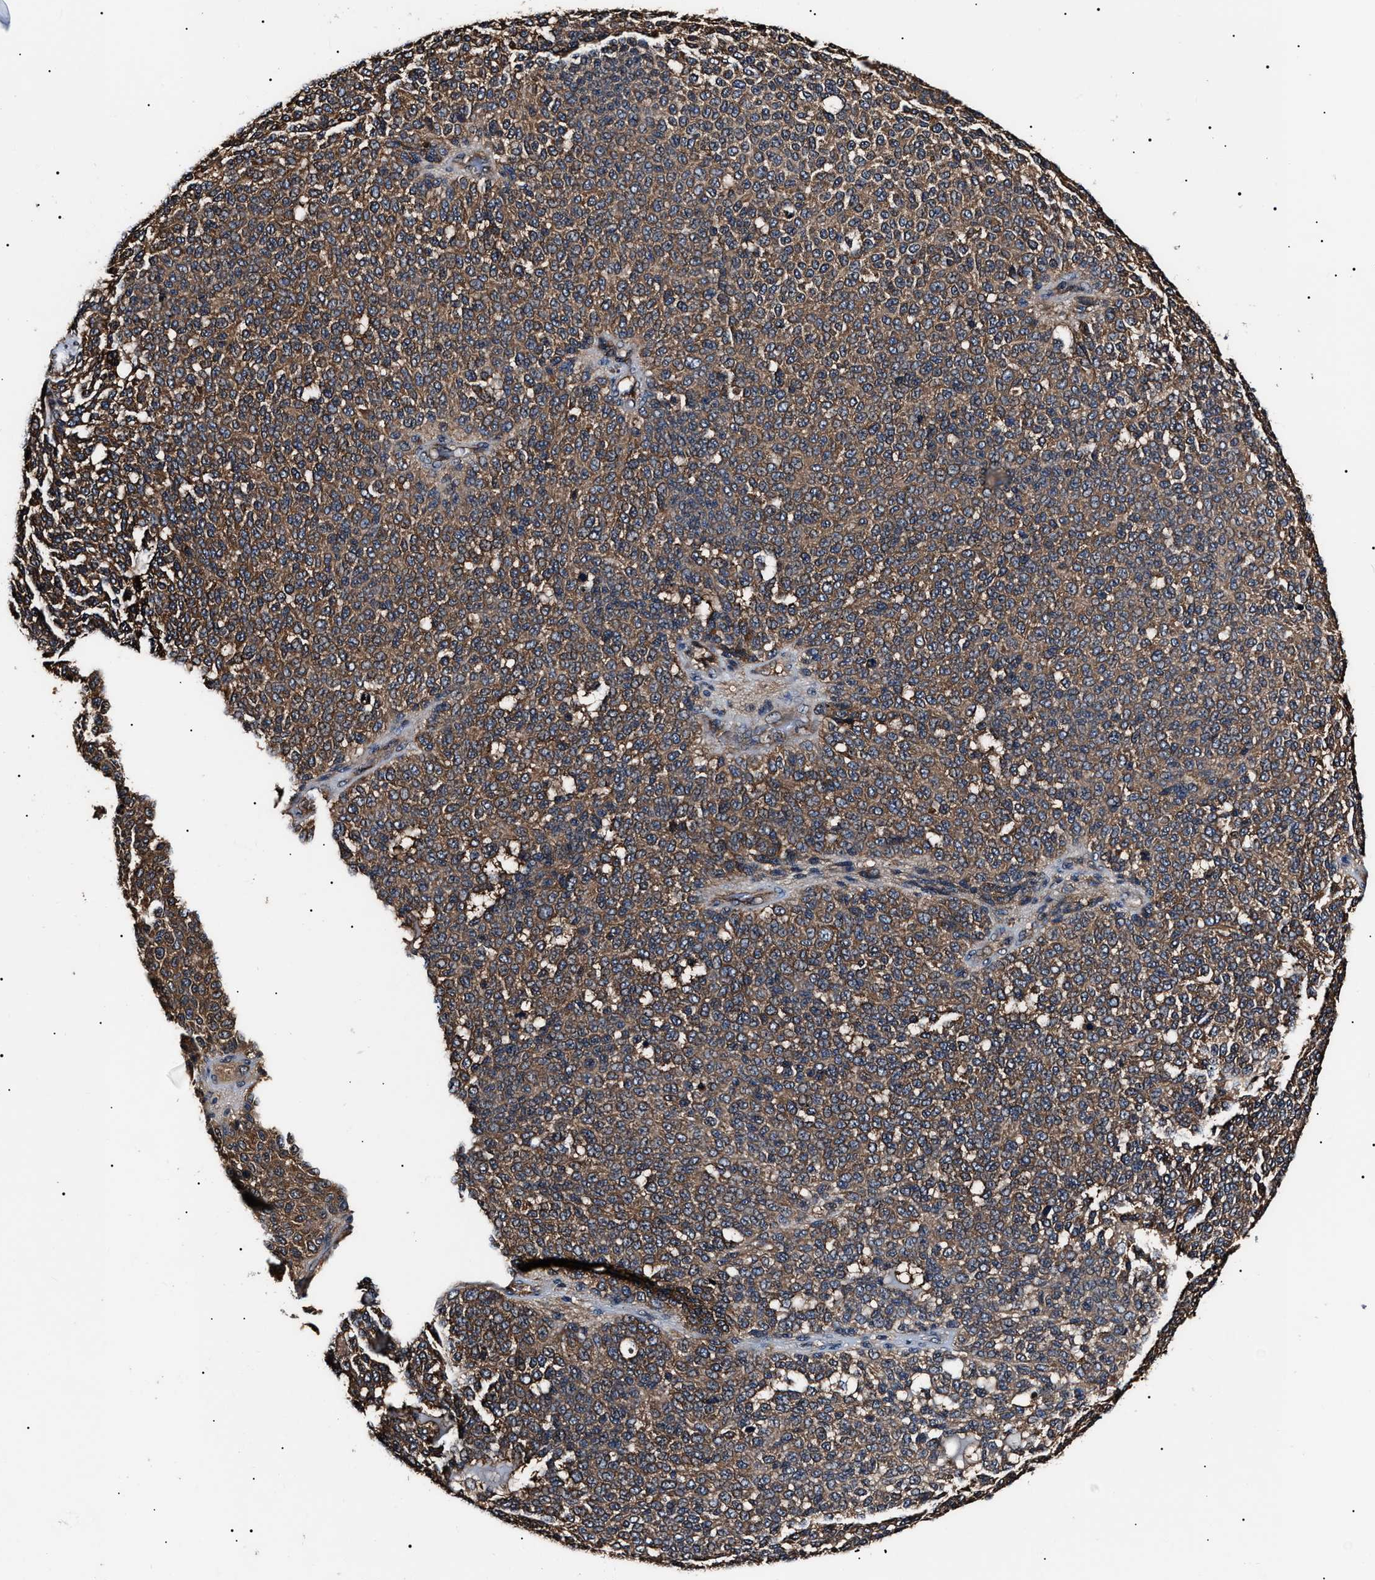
{"staining": {"intensity": "moderate", "quantity": ">75%", "location": "cytoplasmic/membranous"}, "tissue": "melanoma", "cell_type": "Tumor cells", "image_type": "cancer", "snomed": [{"axis": "morphology", "description": "Malignant melanoma, NOS"}, {"axis": "topography", "description": "Skin"}], "caption": "Melanoma was stained to show a protein in brown. There is medium levels of moderate cytoplasmic/membranous positivity in approximately >75% of tumor cells.", "gene": "CCT8", "patient": {"sex": "male", "age": 59}}